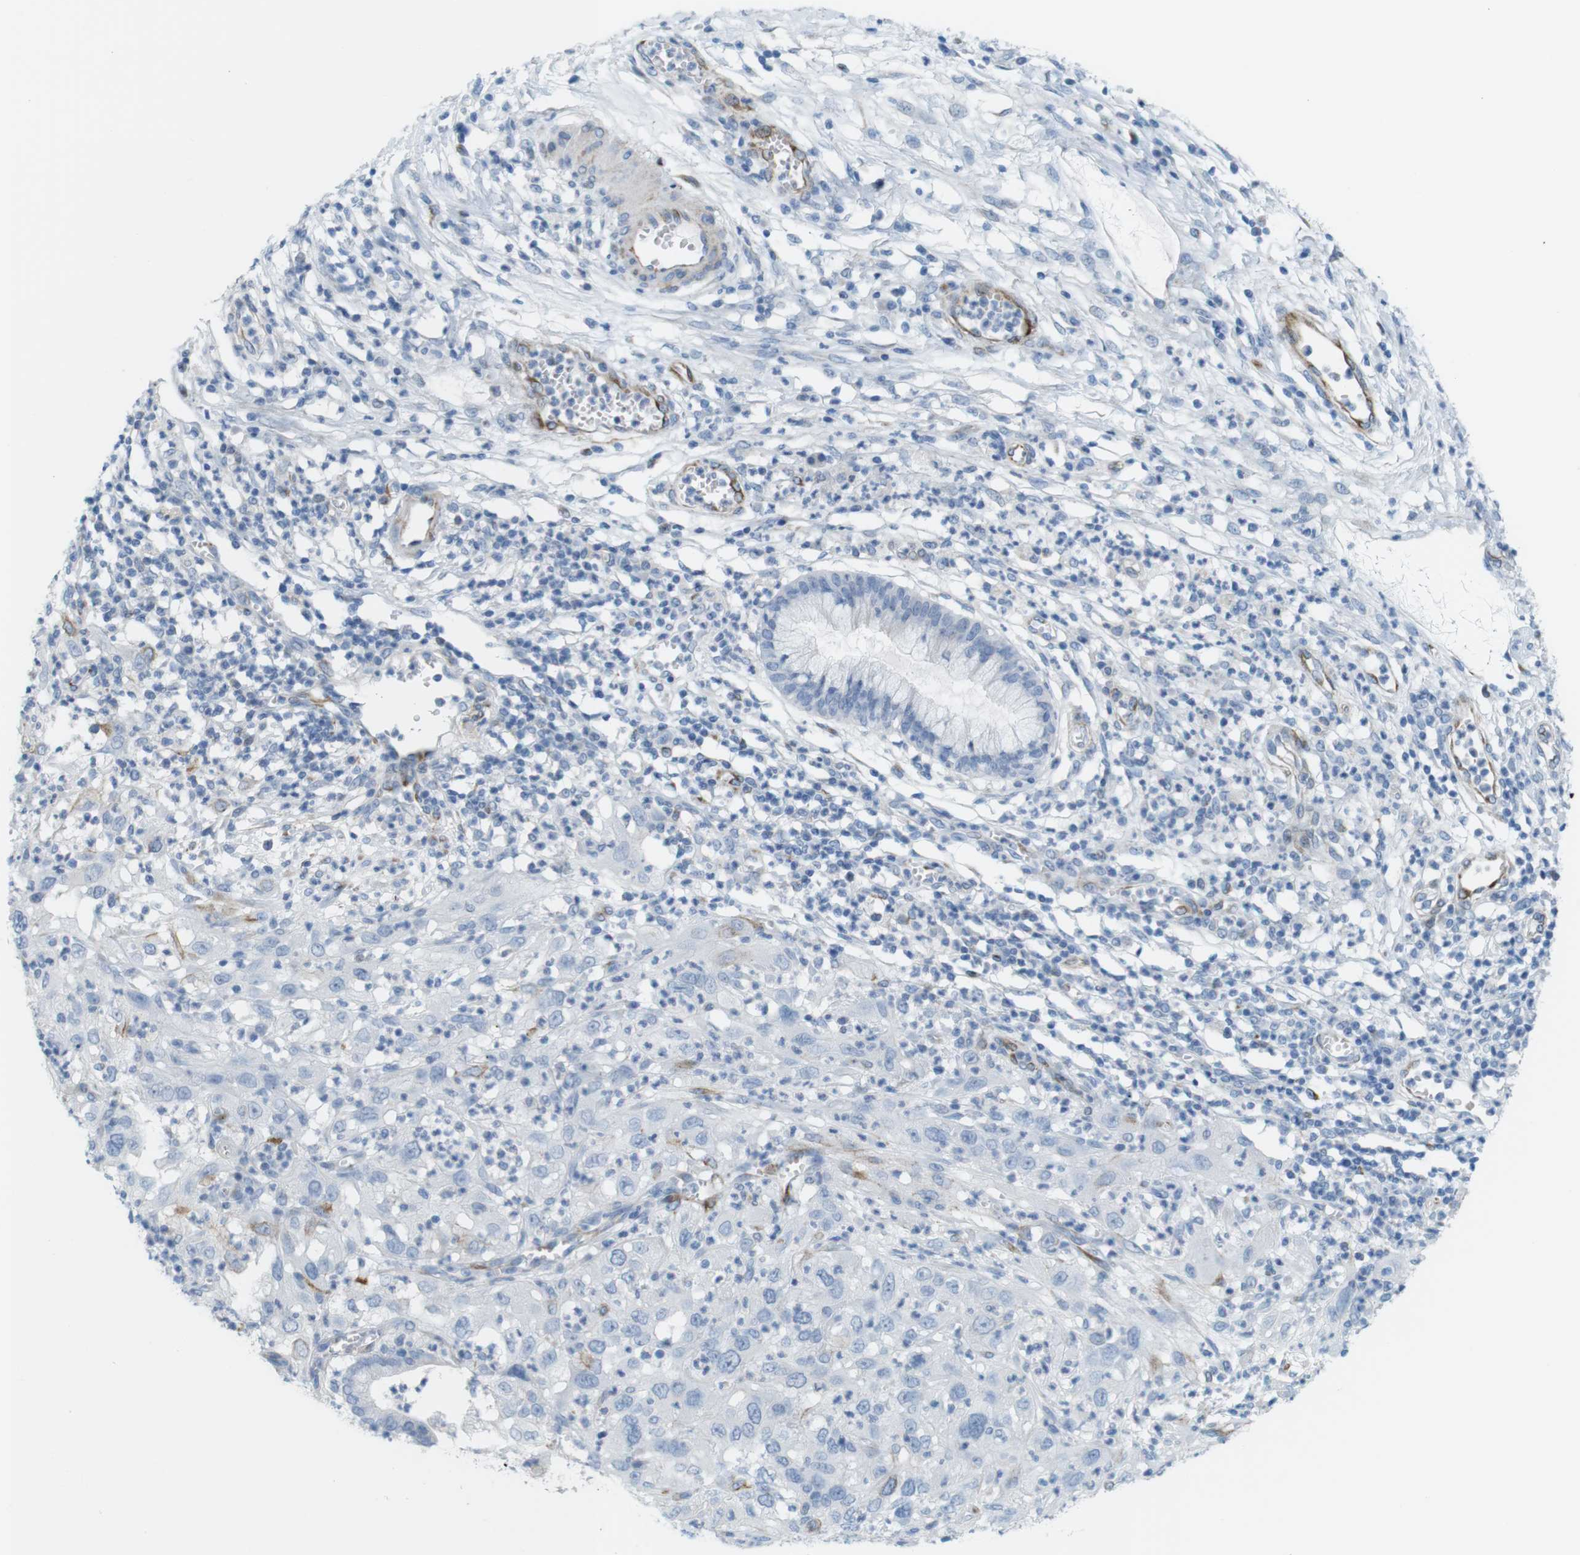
{"staining": {"intensity": "negative", "quantity": "none", "location": "none"}, "tissue": "cervical cancer", "cell_type": "Tumor cells", "image_type": "cancer", "snomed": [{"axis": "morphology", "description": "Squamous cell carcinoma, NOS"}, {"axis": "topography", "description": "Cervix"}], "caption": "This photomicrograph is of cervical squamous cell carcinoma stained with IHC to label a protein in brown with the nuclei are counter-stained blue. There is no expression in tumor cells.", "gene": "MYH9", "patient": {"sex": "female", "age": 32}}